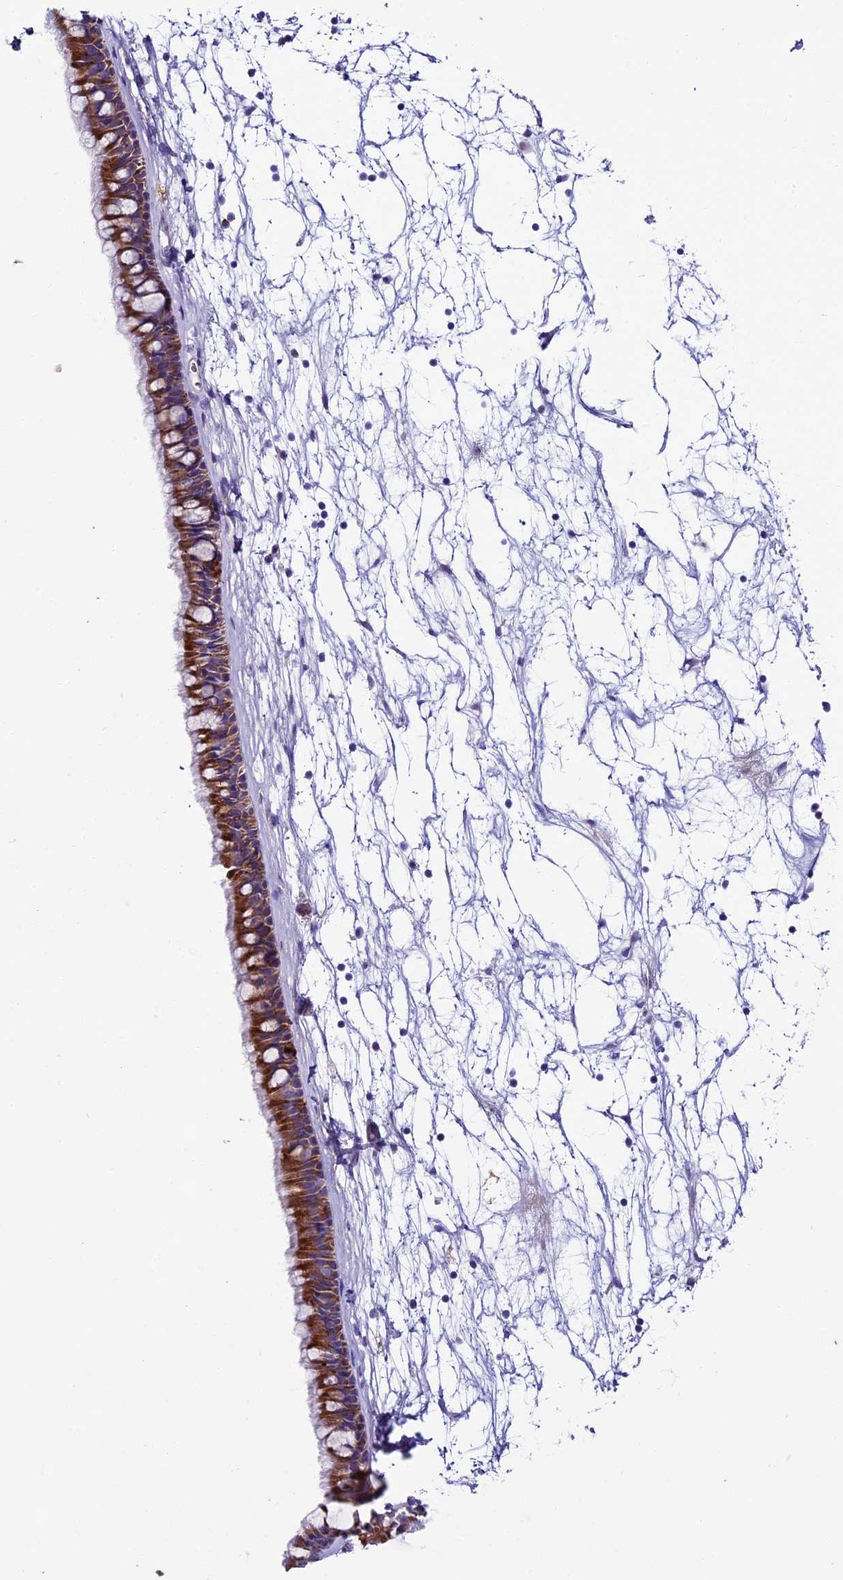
{"staining": {"intensity": "moderate", "quantity": ">75%", "location": "cytoplasmic/membranous"}, "tissue": "nasopharynx", "cell_type": "Respiratory epithelial cells", "image_type": "normal", "snomed": [{"axis": "morphology", "description": "Normal tissue, NOS"}, {"axis": "topography", "description": "Nasopharynx"}], "caption": "Approximately >75% of respiratory epithelial cells in normal human nasopharynx display moderate cytoplasmic/membranous protein positivity as visualized by brown immunohistochemical staining.", "gene": "IL20RA", "patient": {"sex": "male", "age": 64}}